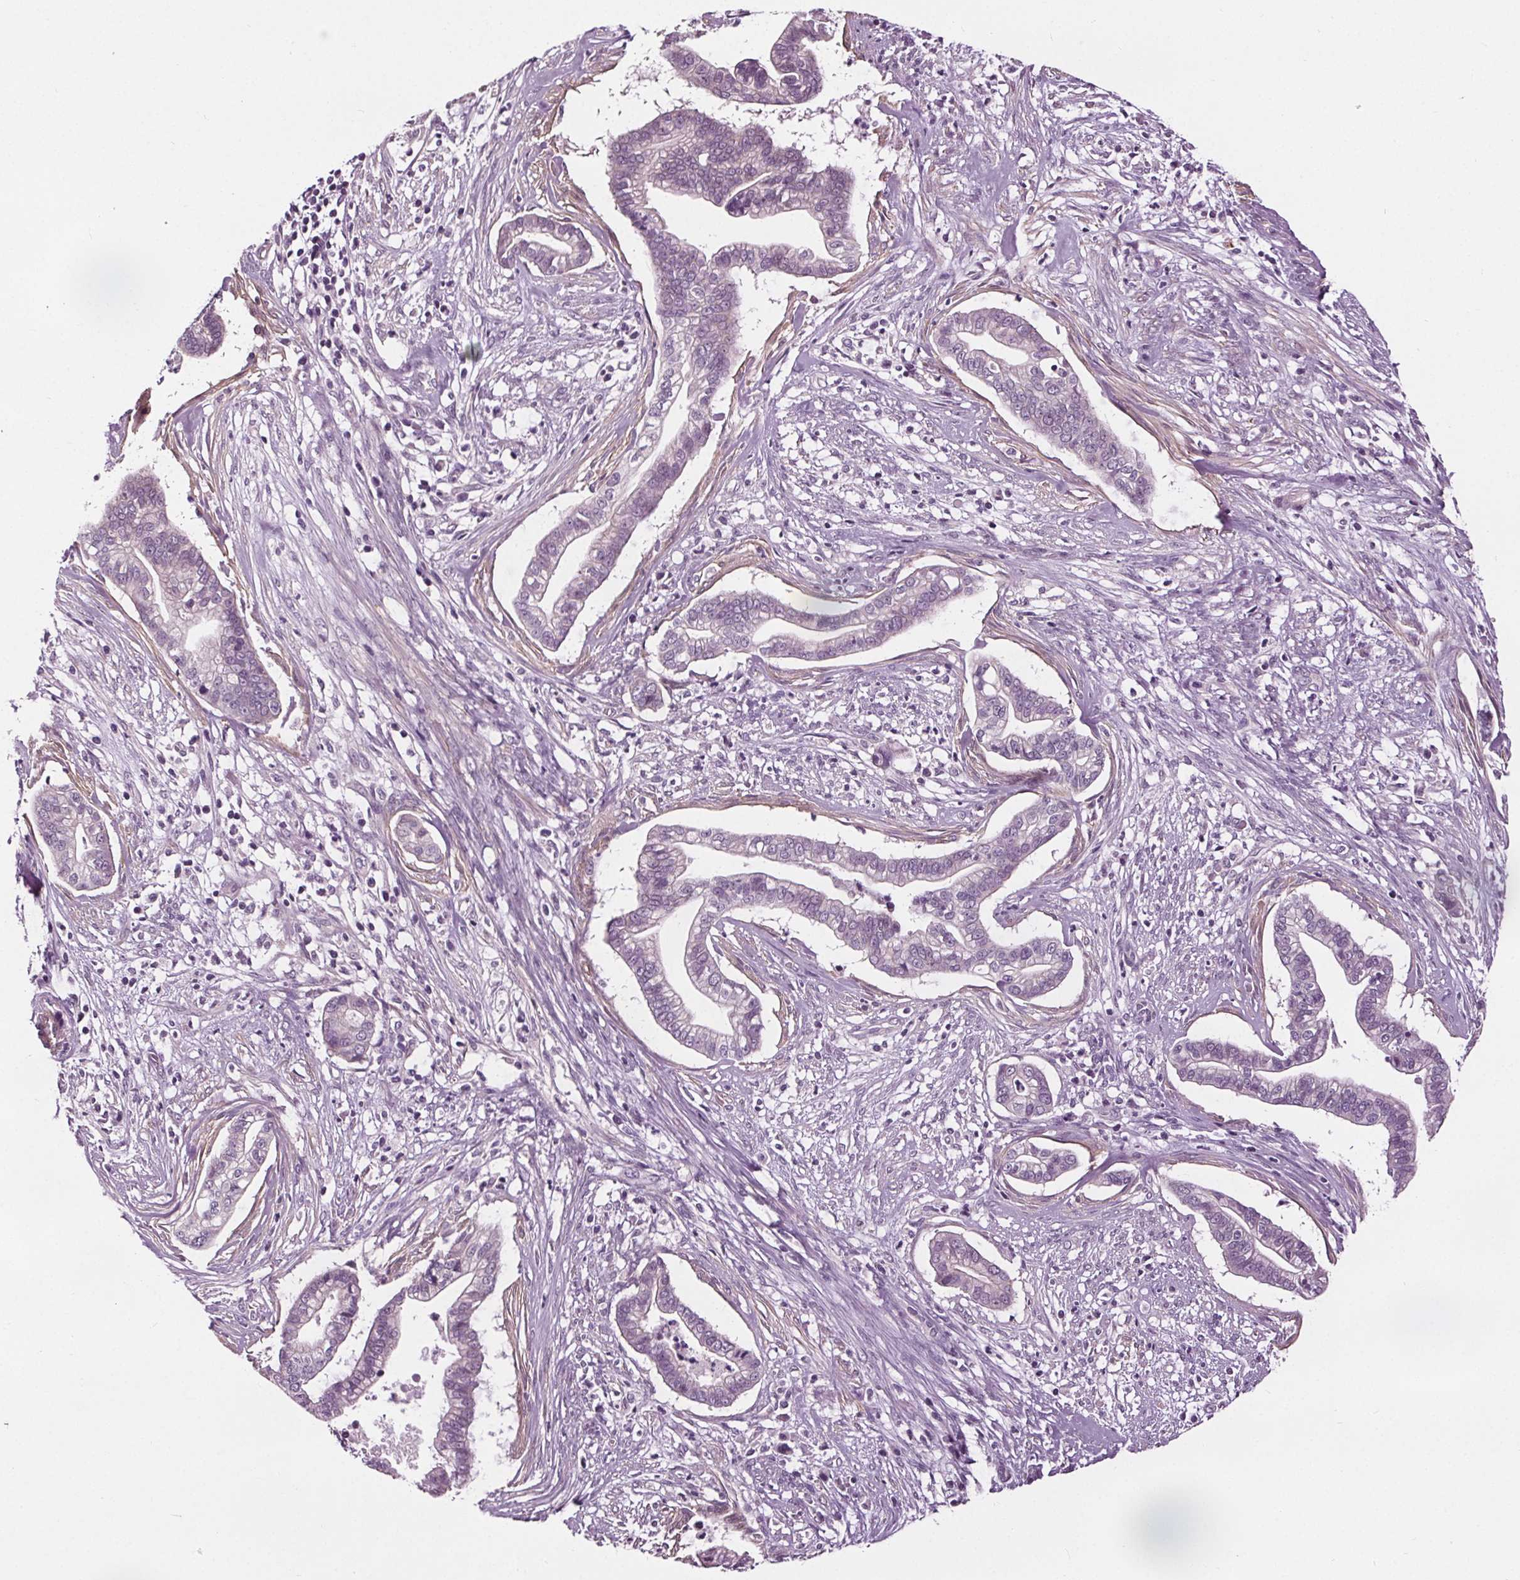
{"staining": {"intensity": "negative", "quantity": "none", "location": "none"}, "tissue": "cervical cancer", "cell_type": "Tumor cells", "image_type": "cancer", "snomed": [{"axis": "morphology", "description": "Adenocarcinoma, NOS"}, {"axis": "topography", "description": "Cervix"}], "caption": "A high-resolution histopathology image shows immunohistochemistry staining of adenocarcinoma (cervical), which displays no significant expression in tumor cells.", "gene": "RASA1", "patient": {"sex": "female", "age": 62}}